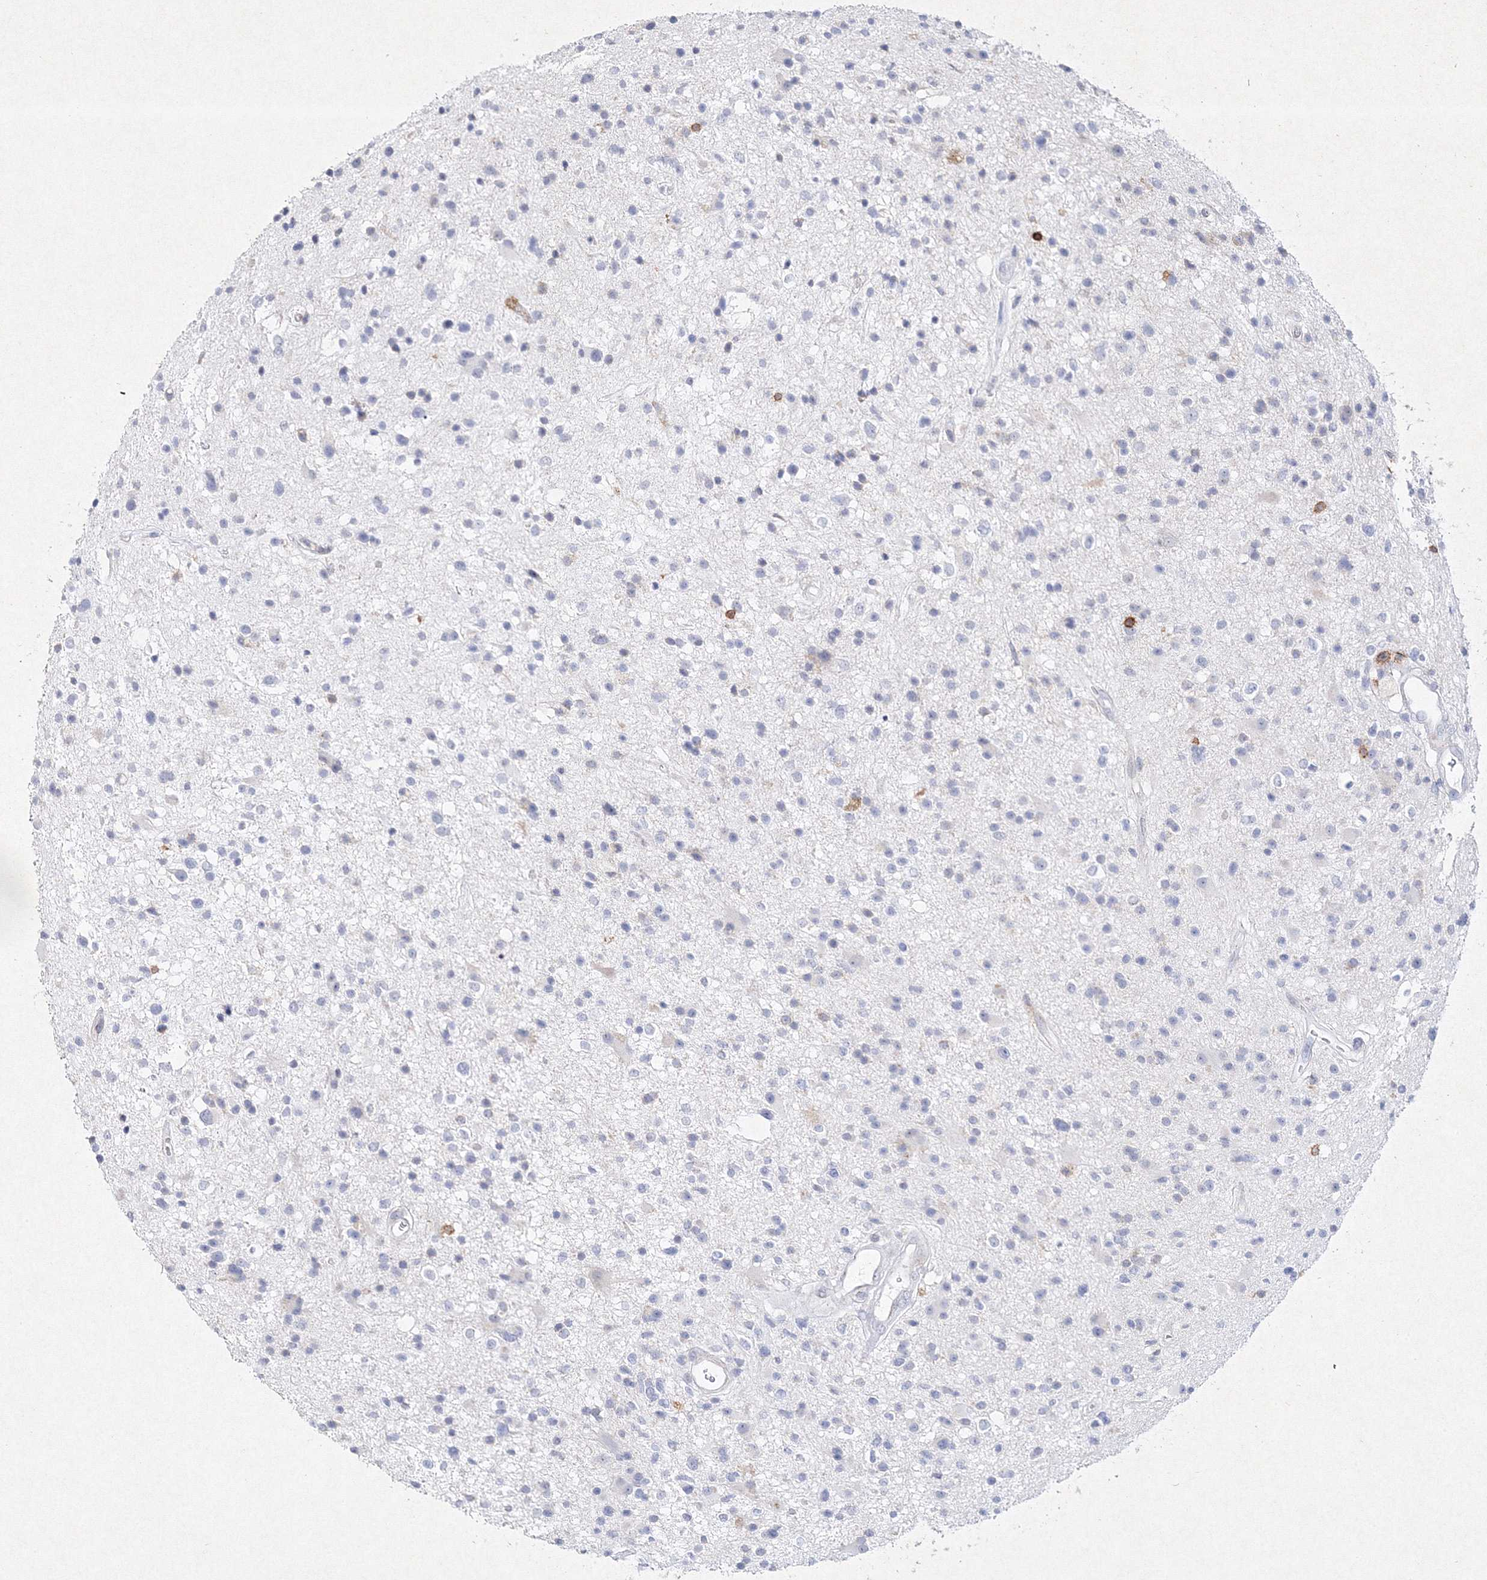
{"staining": {"intensity": "negative", "quantity": "none", "location": "none"}, "tissue": "glioma", "cell_type": "Tumor cells", "image_type": "cancer", "snomed": [{"axis": "morphology", "description": "Glioma, malignant, High grade"}, {"axis": "topography", "description": "Brain"}], "caption": "A high-resolution image shows immunohistochemistry staining of malignant high-grade glioma, which demonstrates no significant expression in tumor cells.", "gene": "HCST", "patient": {"sex": "male", "age": 33}}